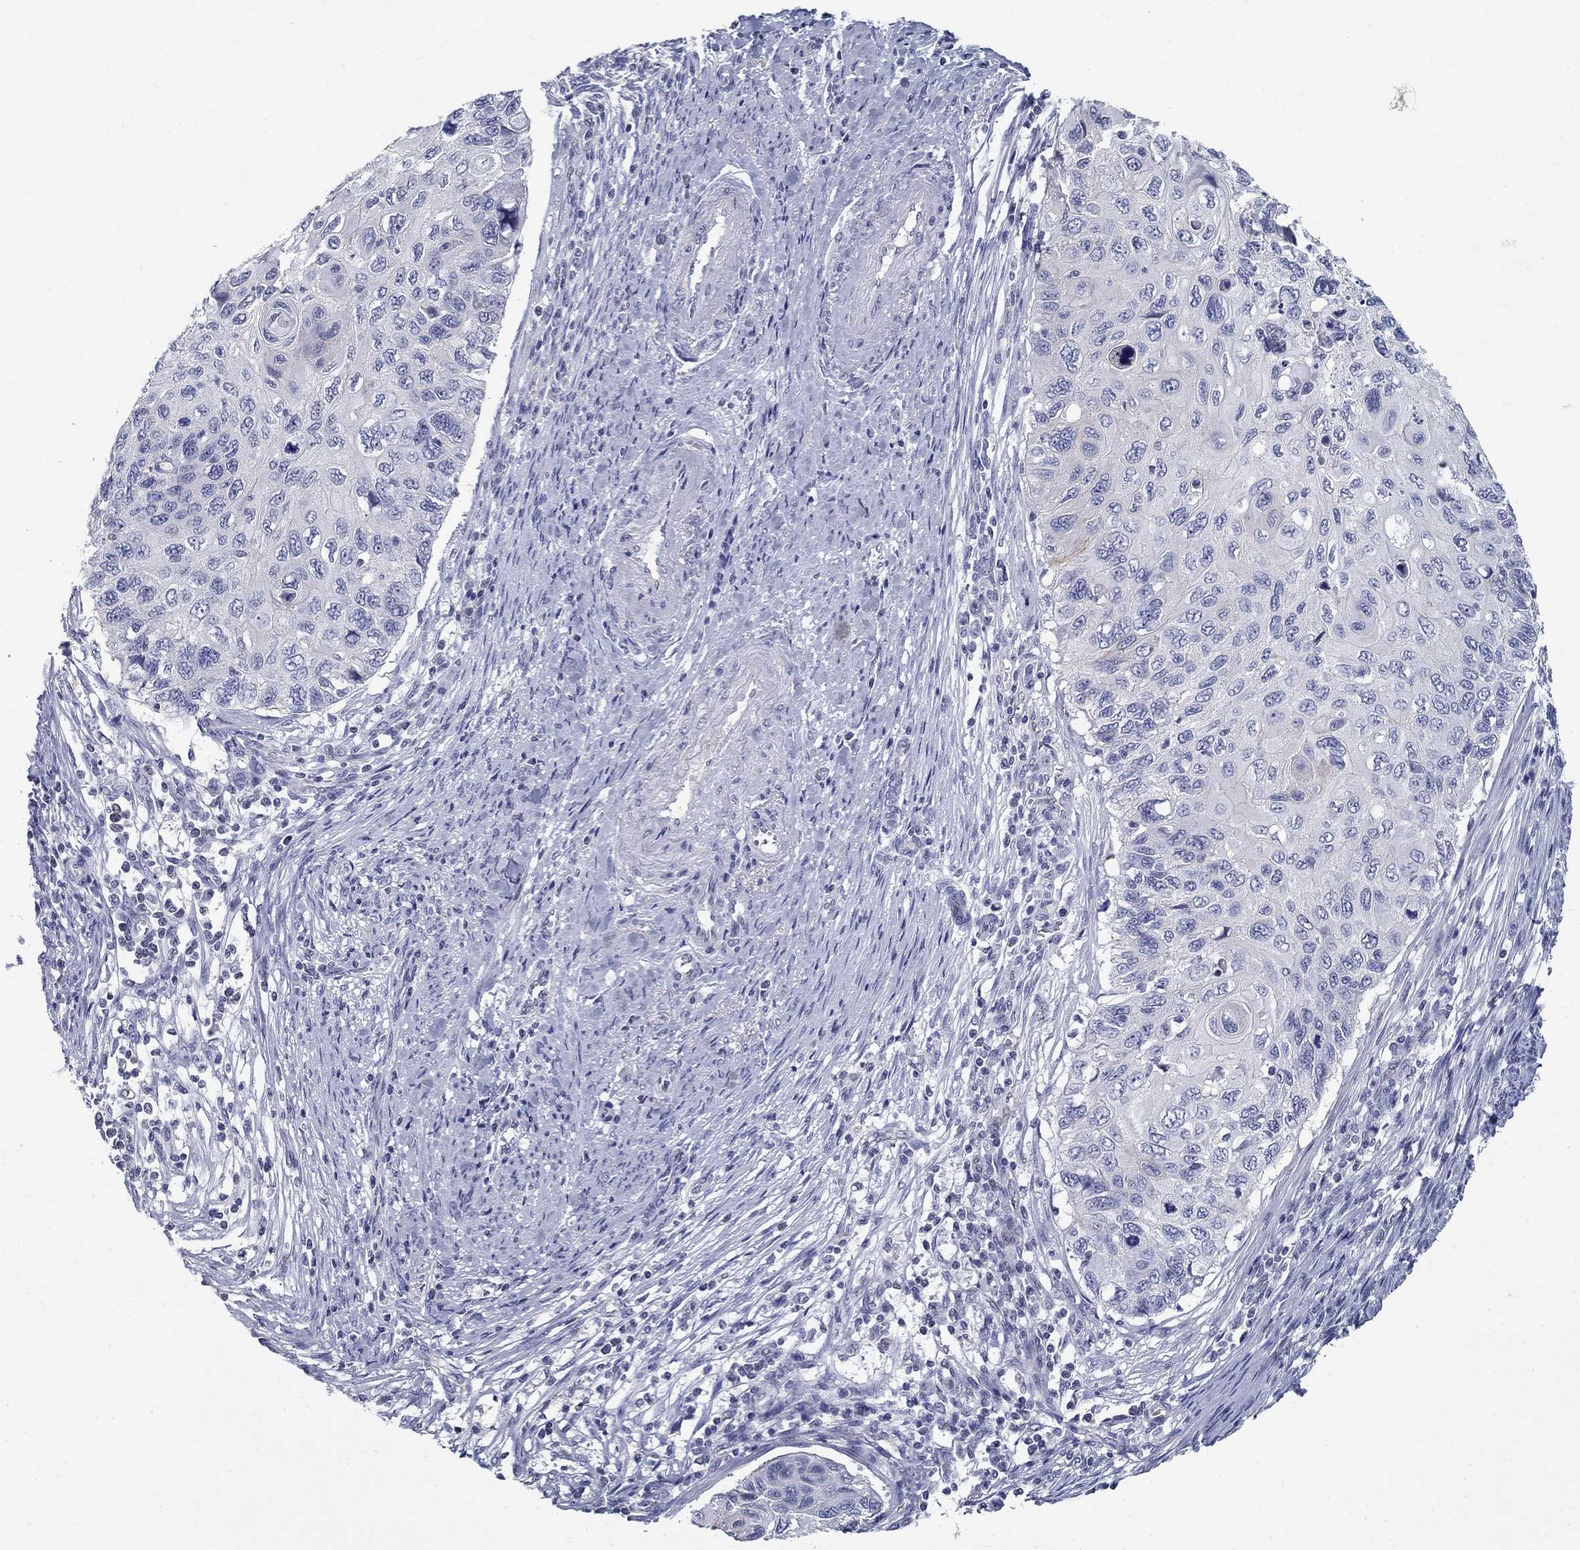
{"staining": {"intensity": "negative", "quantity": "none", "location": "none"}, "tissue": "cervical cancer", "cell_type": "Tumor cells", "image_type": "cancer", "snomed": [{"axis": "morphology", "description": "Squamous cell carcinoma, NOS"}, {"axis": "topography", "description": "Cervix"}], "caption": "This is a micrograph of IHC staining of squamous cell carcinoma (cervical), which shows no positivity in tumor cells.", "gene": "GUCA1A", "patient": {"sex": "female", "age": 70}}